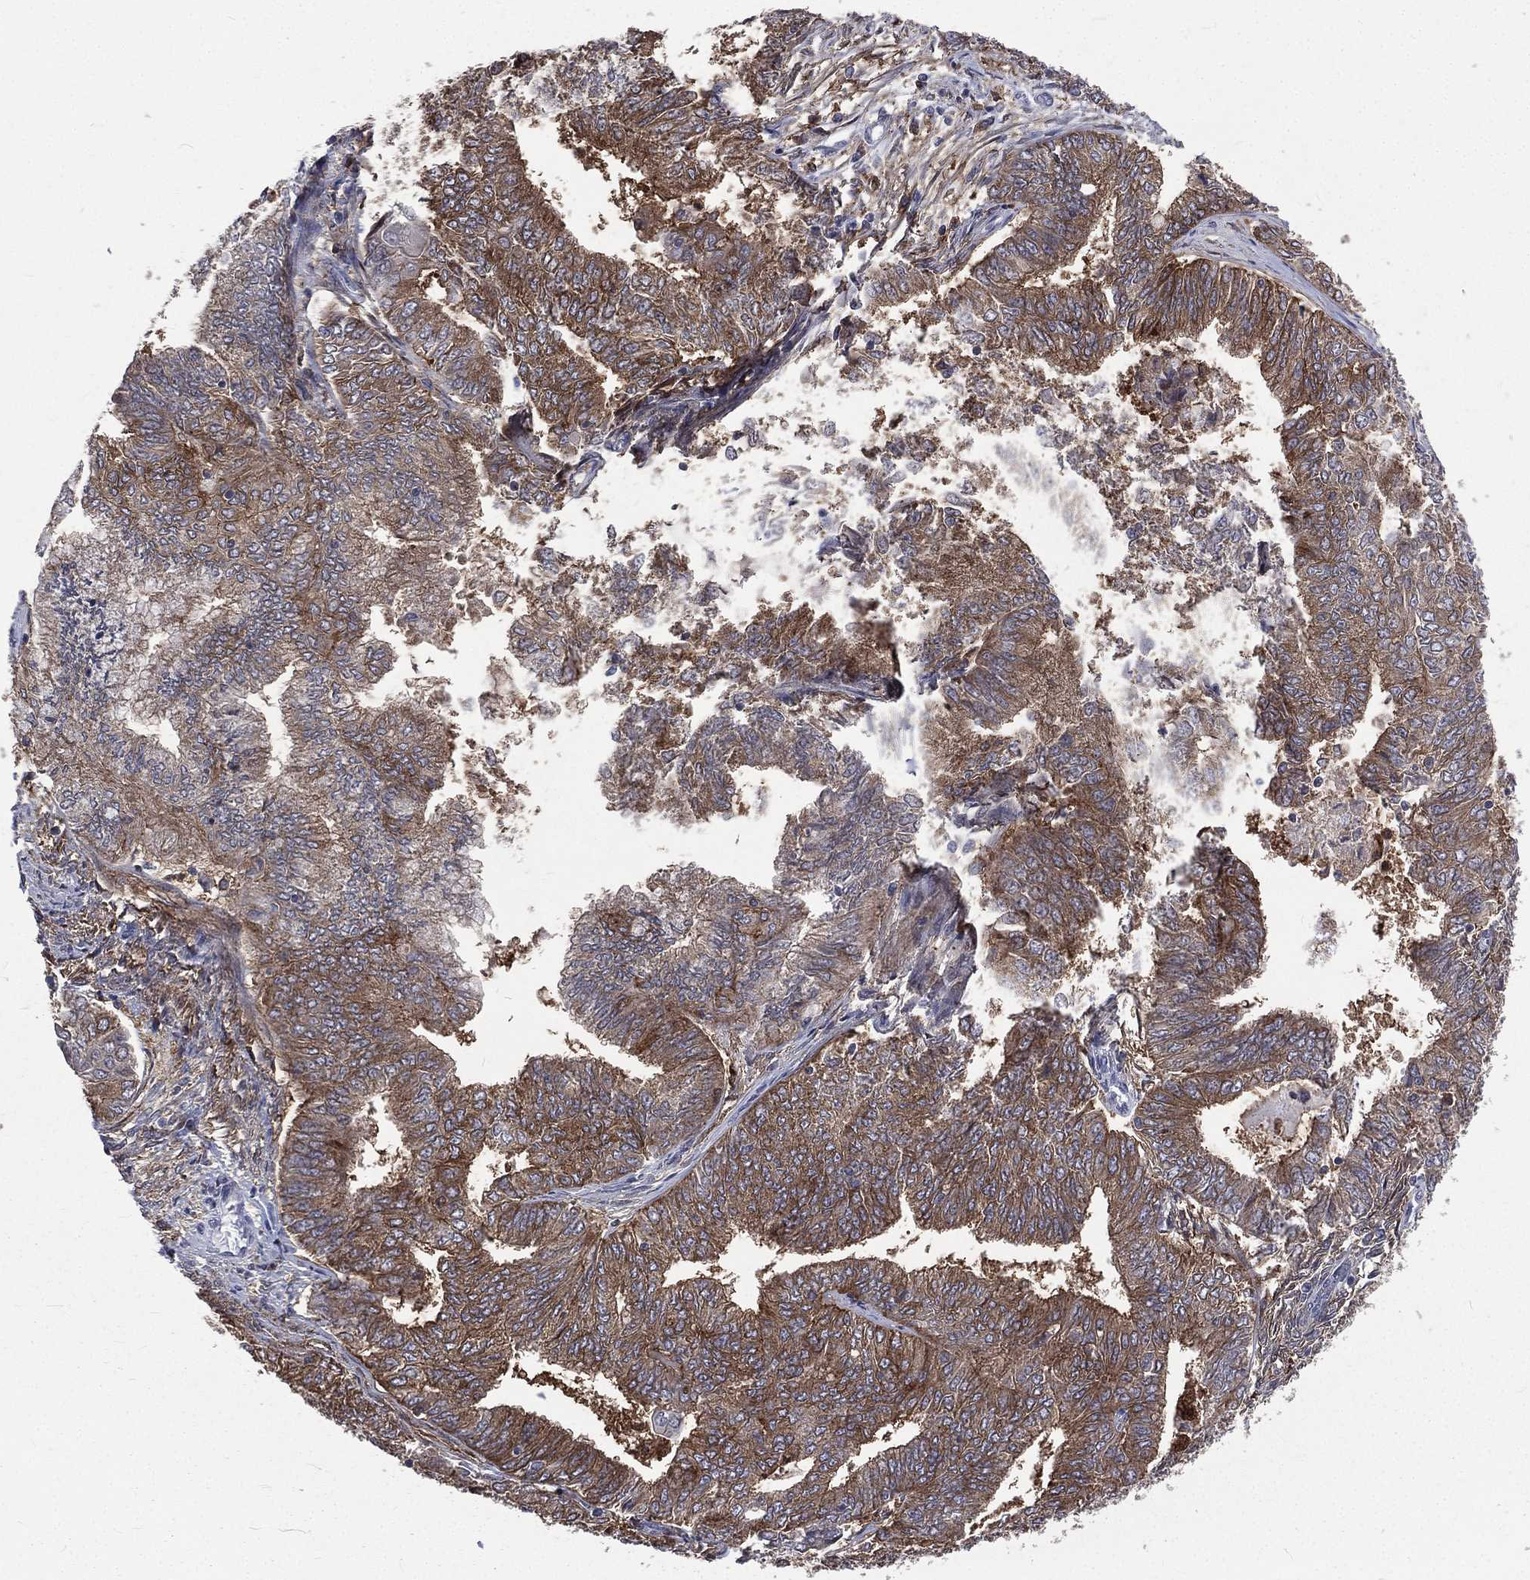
{"staining": {"intensity": "moderate", "quantity": "25%-75%", "location": "cytoplasmic/membranous"}, "tissue": "endometrial cancer", "cell_type": "Tumor cells", "image_type": "cancer", "snomed": [{"axis": "morphology", "description": "Adenocarcinoma, NOS"}, {"axis": "topography", "description": "Endometrium"}], "caption": "Adenocarcinoma (endometrial) stained for a protein shows moderate cytoplasmic/membranous positivity in tumor cells.", "gene": "BASP1", "patient": {"sex": "female", "age": 62}}